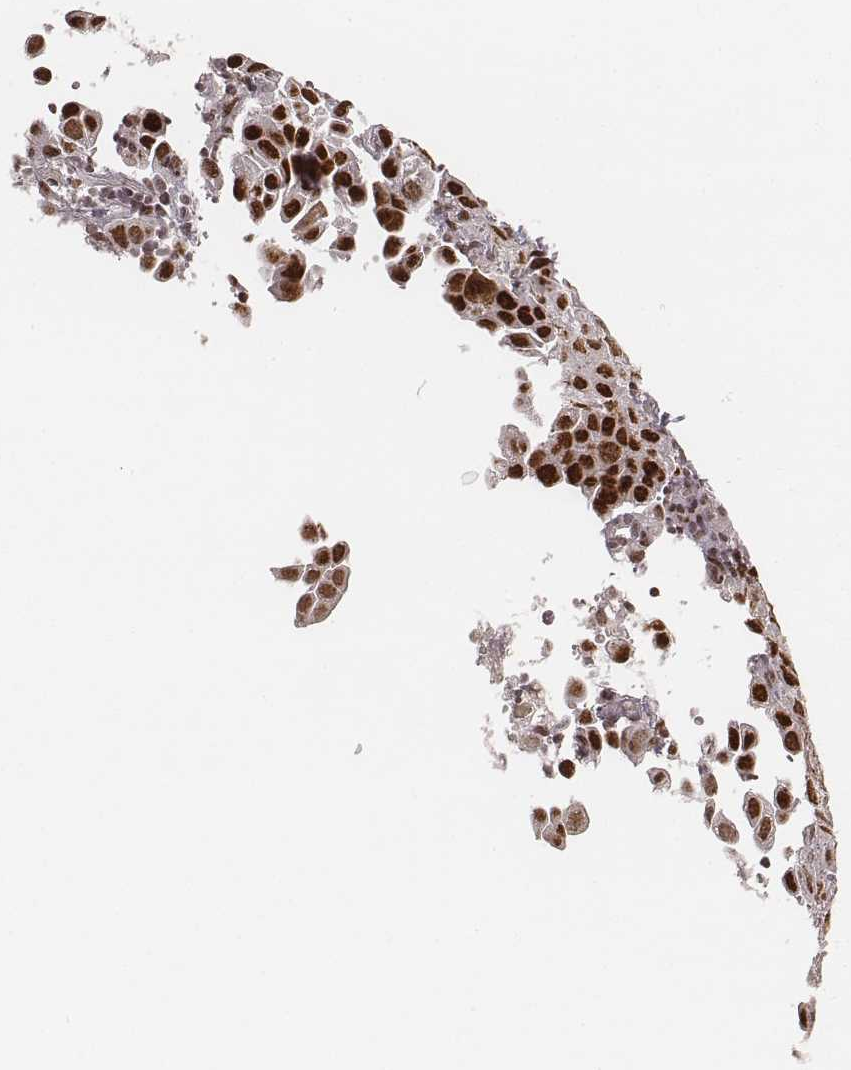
{"staining": {"intensity": "strong", "quantity": ">75%", "location": "nuclear"}, "tissue": "cervical cancer", "cell_type": "Tumor cells", "image_type": "cancer", "snomed": [{"axis": "morphology", "description": "Squamous cell carcinoma, NOS"}, {"axis": "topography", "description": "Cervix"}], "caption": "The immunohistochemical stain highlights strong nuclear staining in tumor cells of cervical cancer tissue. (DAB IHC, brown staining for protein, blue staining for nuclei).", "gene": "HNRNPC", "patient": {"sex": "female", "age": 55}}